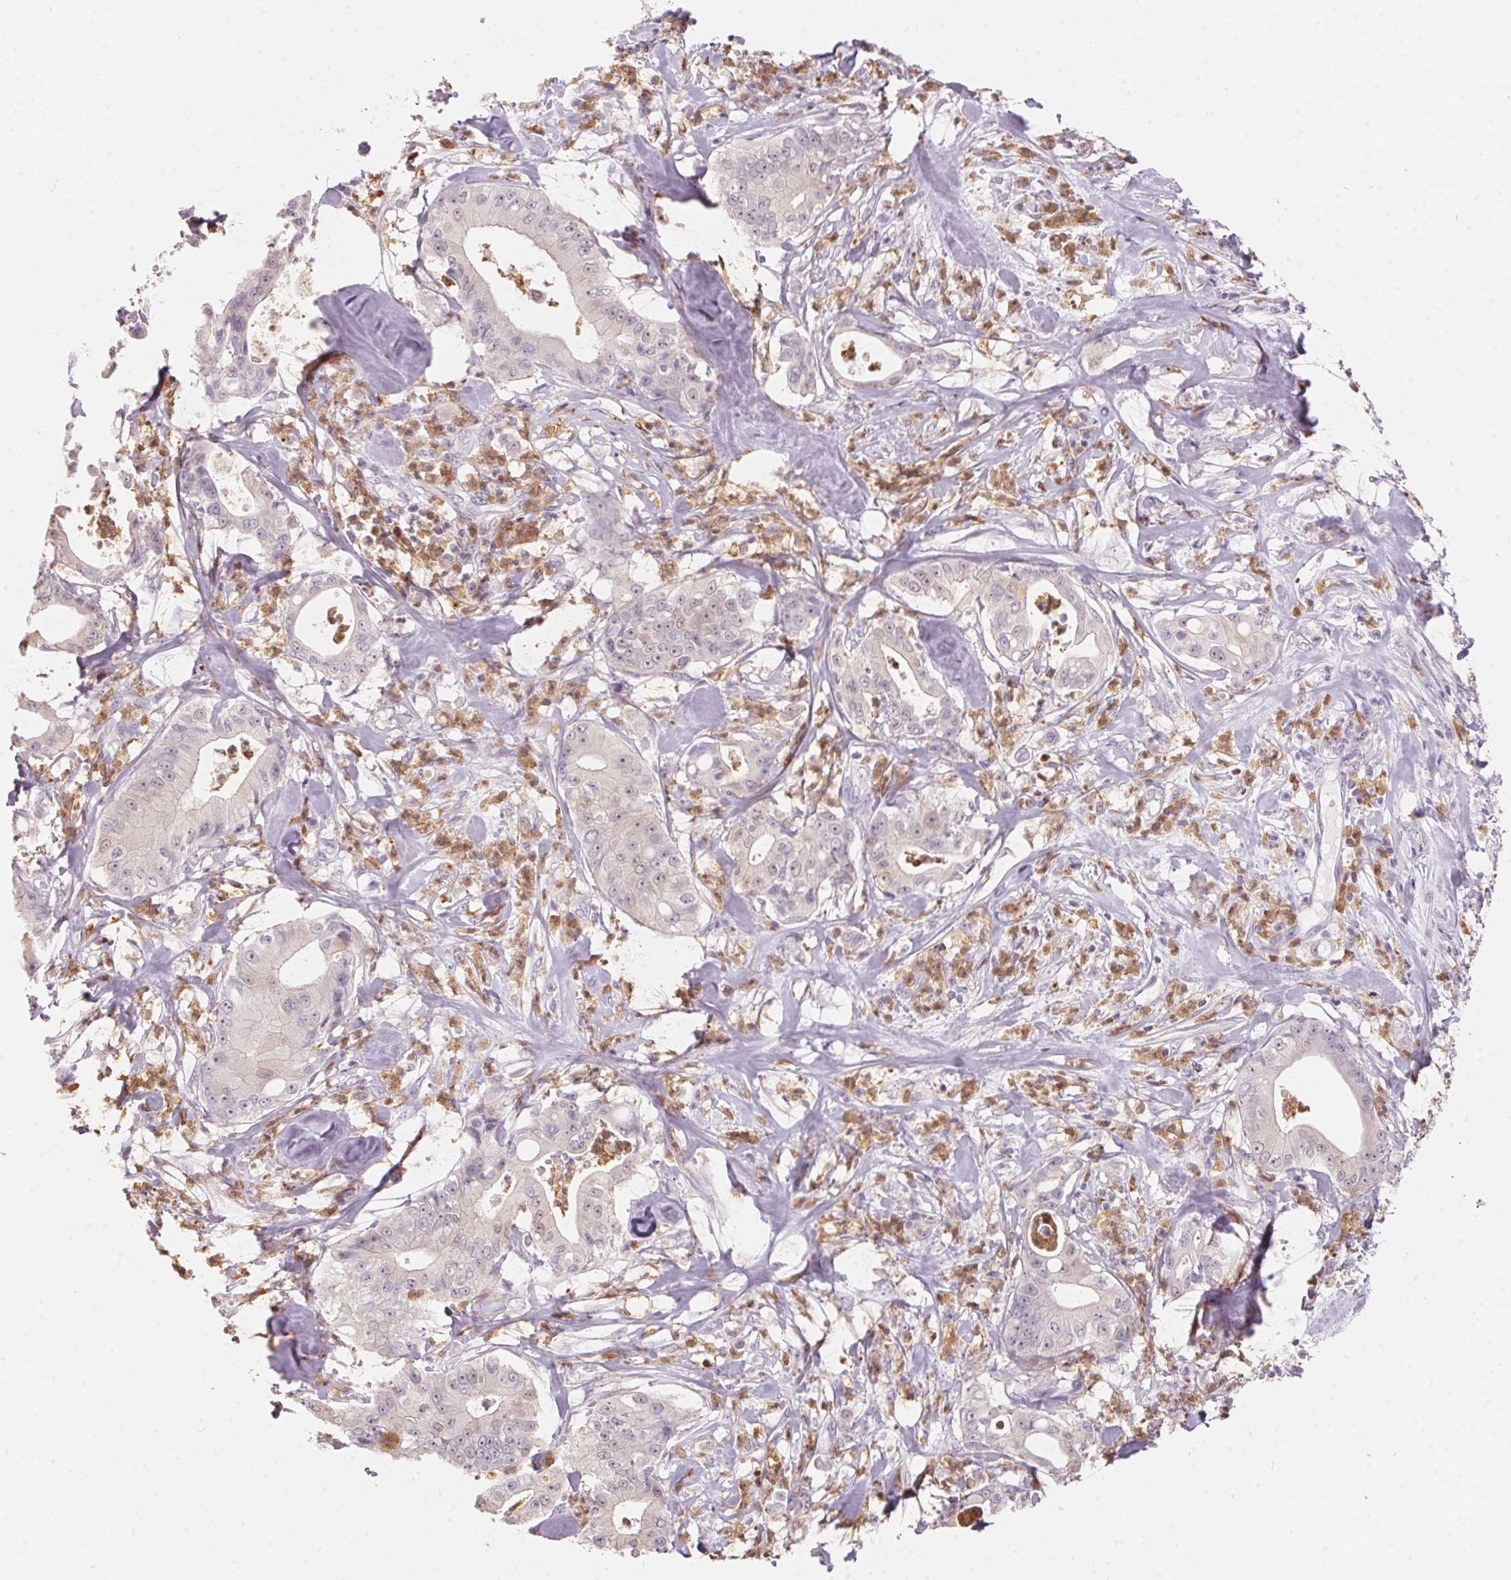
{"staining": {"intensity": "negative", "quantity": "none", "location": "none"}, "tissue": "pancreatic cancer", "cell_type": "Tumor cells", "image_type": "cancer", "snomed": [{"axis": "morphology", "description": "Adenocarcinoma, NOS"}, {"axis": "topography", "description": "Pancreas"}], "caption": "Pancreatic adenocarcinoma was stained to show a protein in brown. There is no significant staining in tumor cells.", "gene": "SERPINB1", "patient": {"sex": "male", "age": 71}}